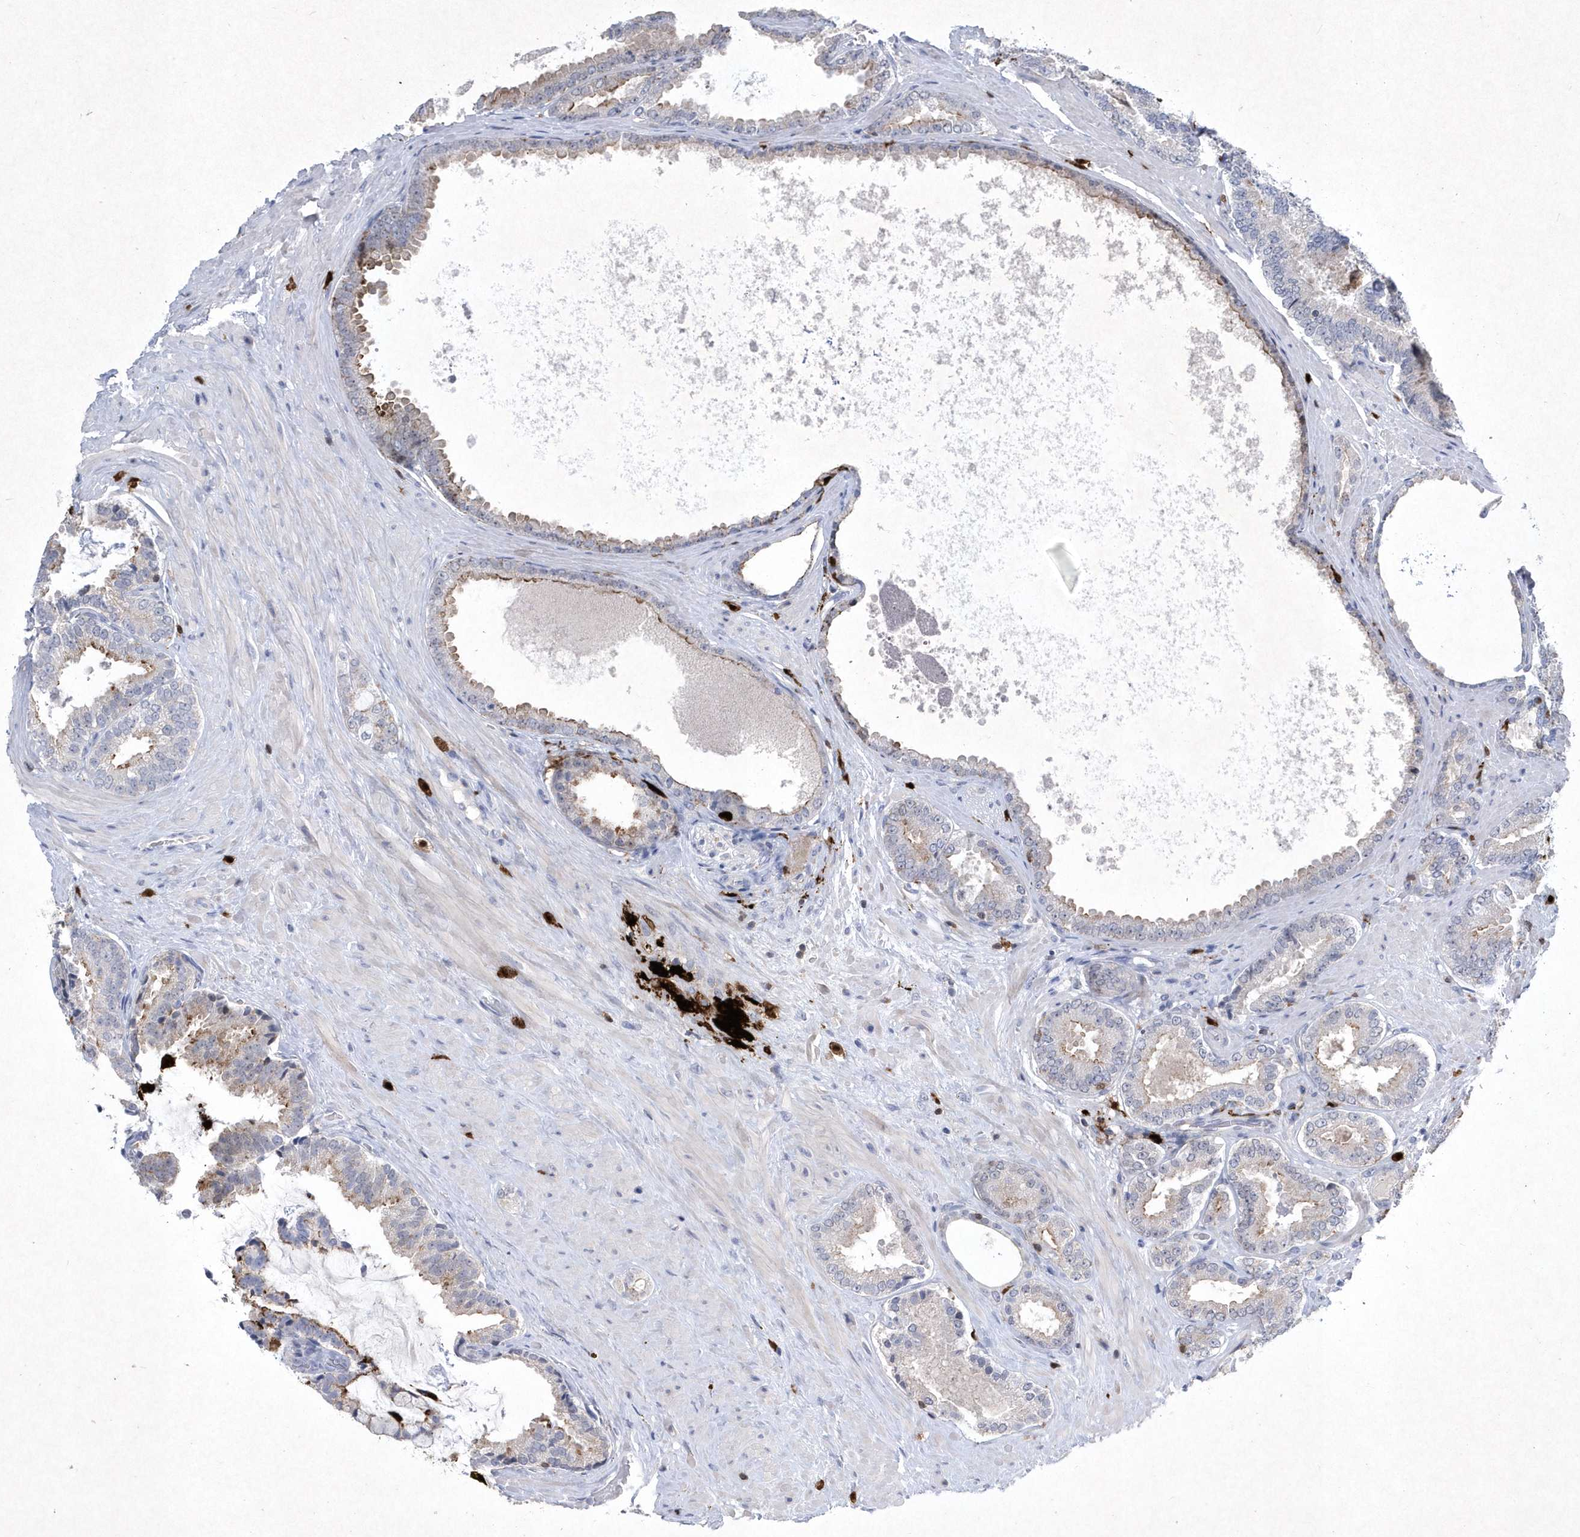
{"staining": {"intensity": "weak", "quantity": "<25%", "location": "cytoplasmic/membranous"}, "tissue": "prostate cancer", "cell_type": "Tumor cells", "image_type": "cancer", "snomed": [{"axis": "morphology", "description": "Adenocarcinoma, Low grade"}, {"axis": "topography", "description": "Prostate"}], "caption": "Immunohistochemical staining of human low-grade adenocarcinoma (prostate) displays no significant positivity in tumor cells. Nuclei are stained in blue.", "gene": "BHLHA15", "patient": {"sex": "male", "age": 71}}